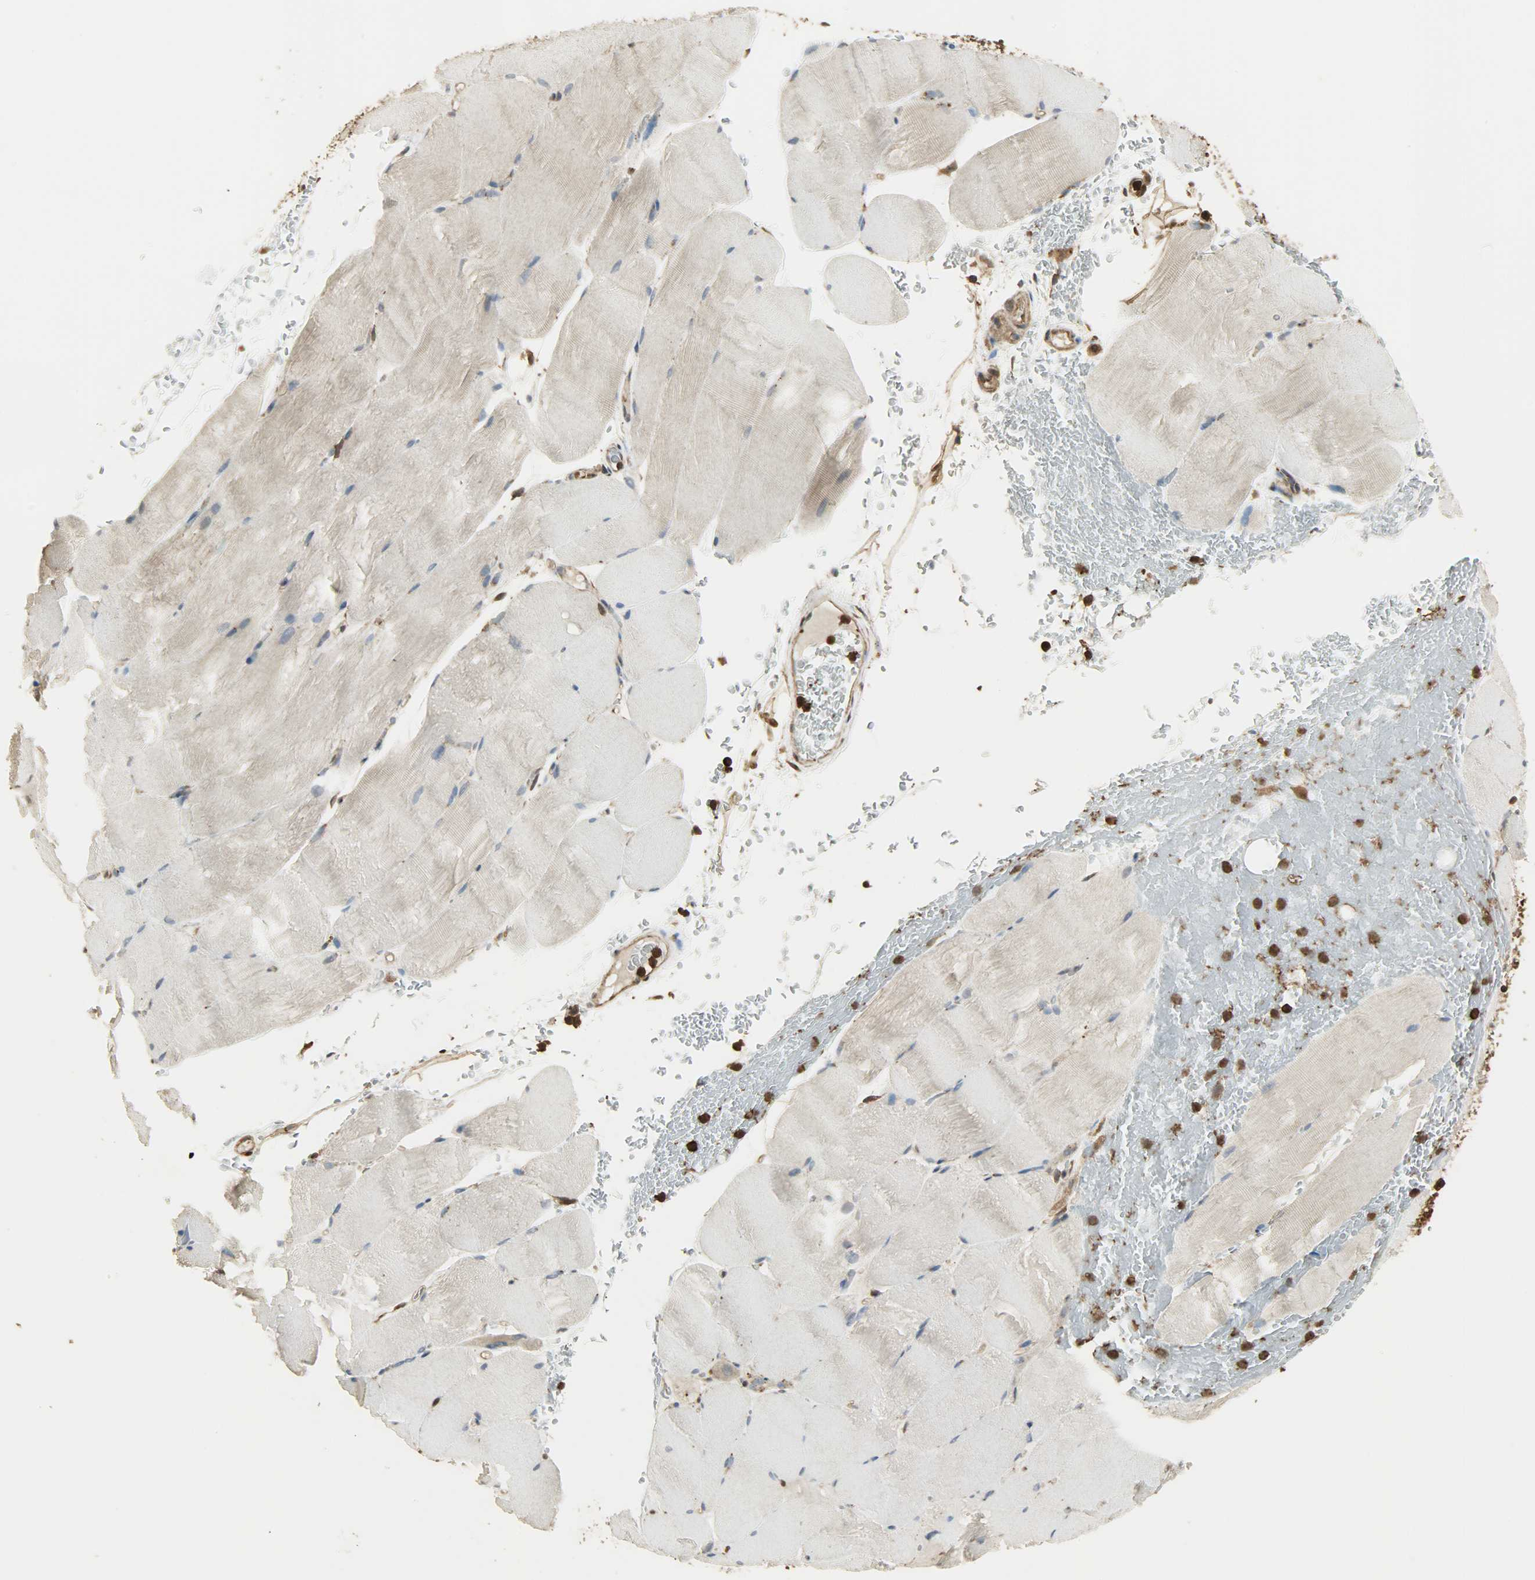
{"staining": {"intensity": "weak", "quantity": "25%-75%", "location": "cytoplasmic/membranous"}, "tissue": "skeletal muscle", "cell_type": "Myocytes", "image_type": "normal", "snomed": [{"axis": "morphology", "description": "Normal tissue, NOS"}, {"axis": "topography", "description": "Skeletal muscle"}], "caption": "Skeletal muscle stained for a protein demonstrates weak cytoplasmic/membranous positivity in myocytes. Using DAB (3,3'-diaminobenzidine) (brown) and hematoxylin (blue) stains, captured at high magnification using brightfield microscopy.", "gene": "YWHAZ", "patient": {"sex": "female", "age": 37}}